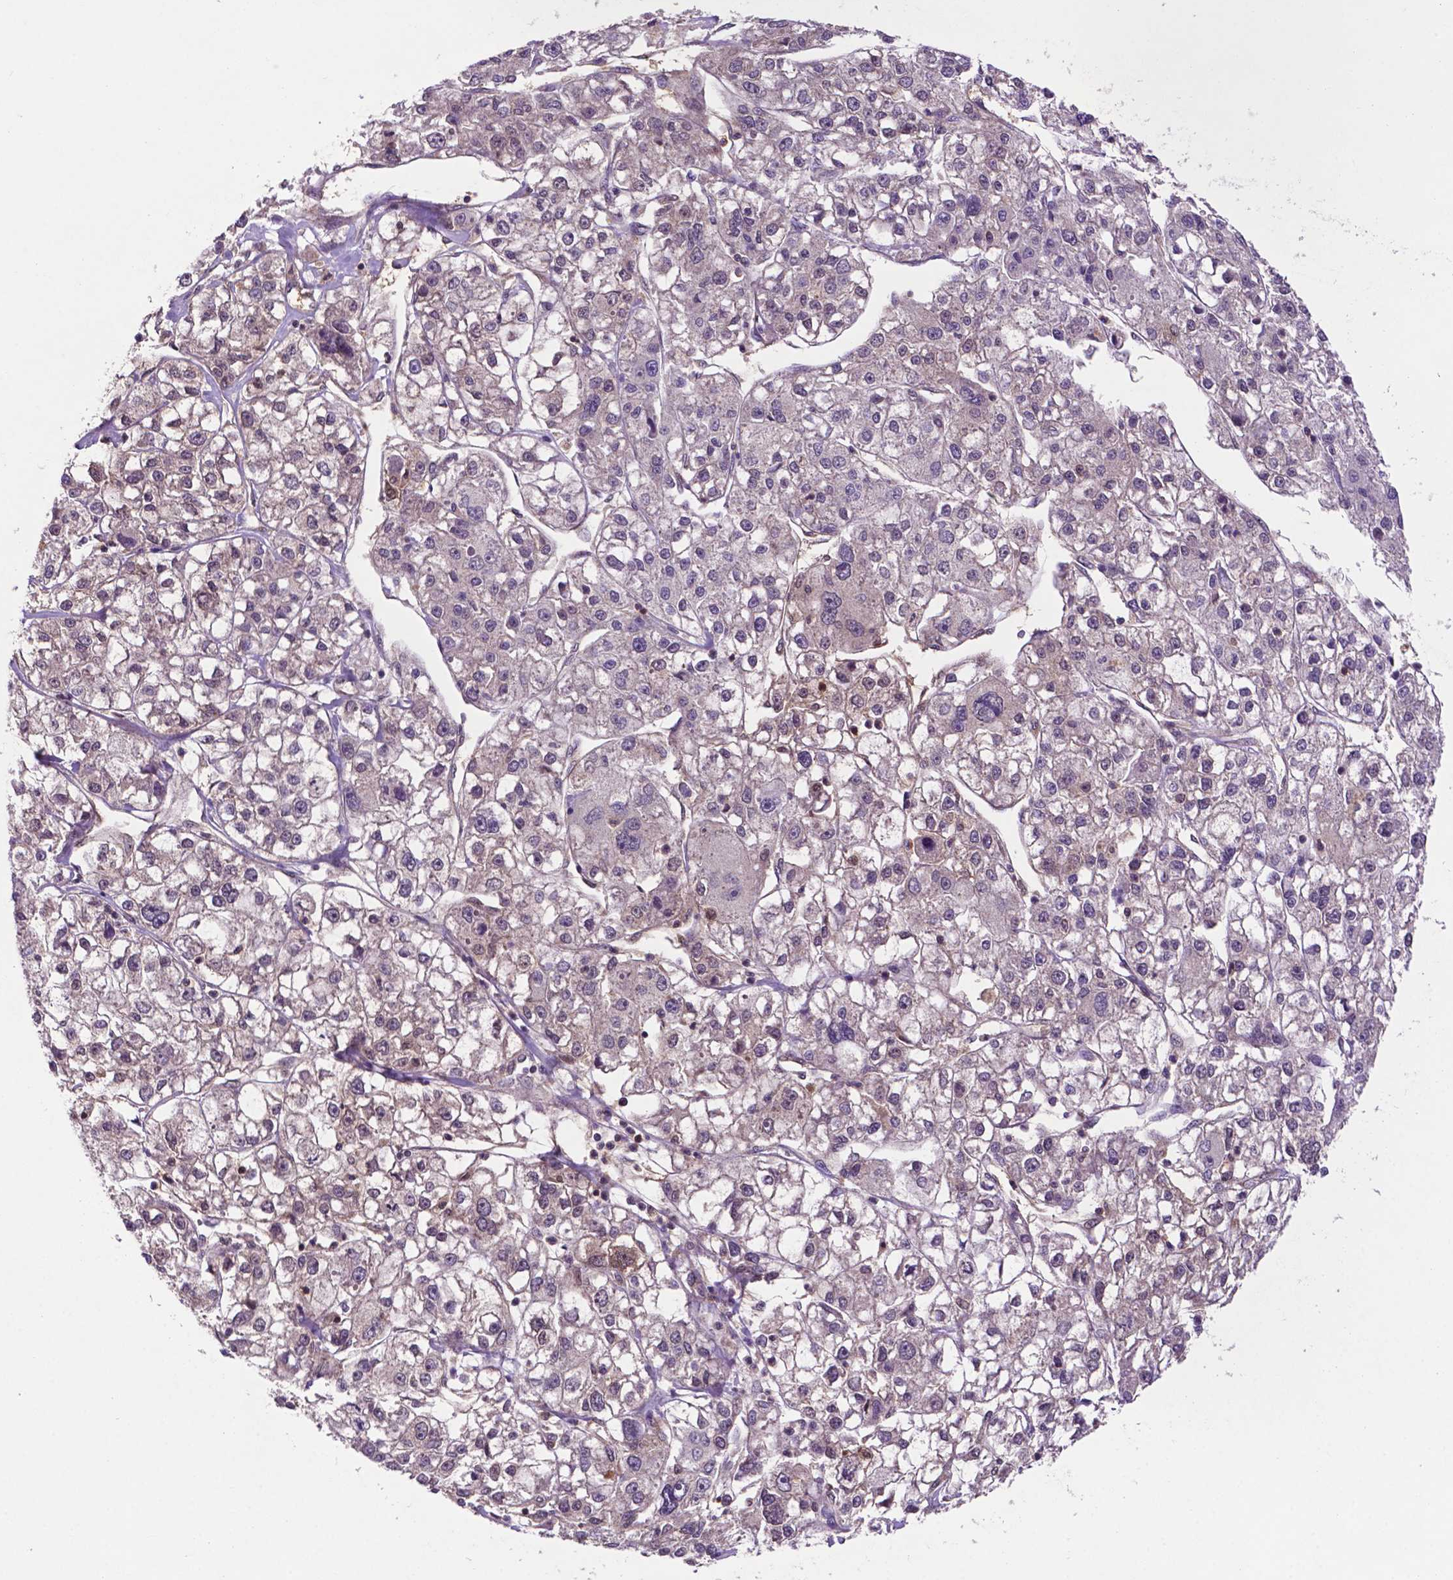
{"staining": {"intensity": "weak", "quantity": "<25%", "location": "cytoplasmic/membranous,nuclear"}, "tissue": "liver cancer", "cell_type": "Tumor cells", "image_type": "cancer", "snomed": [{"axis": "morphology", "description": "Carcinoma, Hepatocellular, NOS"}, {"axis": "topography", "description": "Liver"}], "caption": "Liver hepatocellular carcinoma stained for a protein using immunohistochemistry (IHC) demonstrates no staining tumor cells.", "gene": "UBE2L6", "patient": {"sex": "male", "age": 56}}